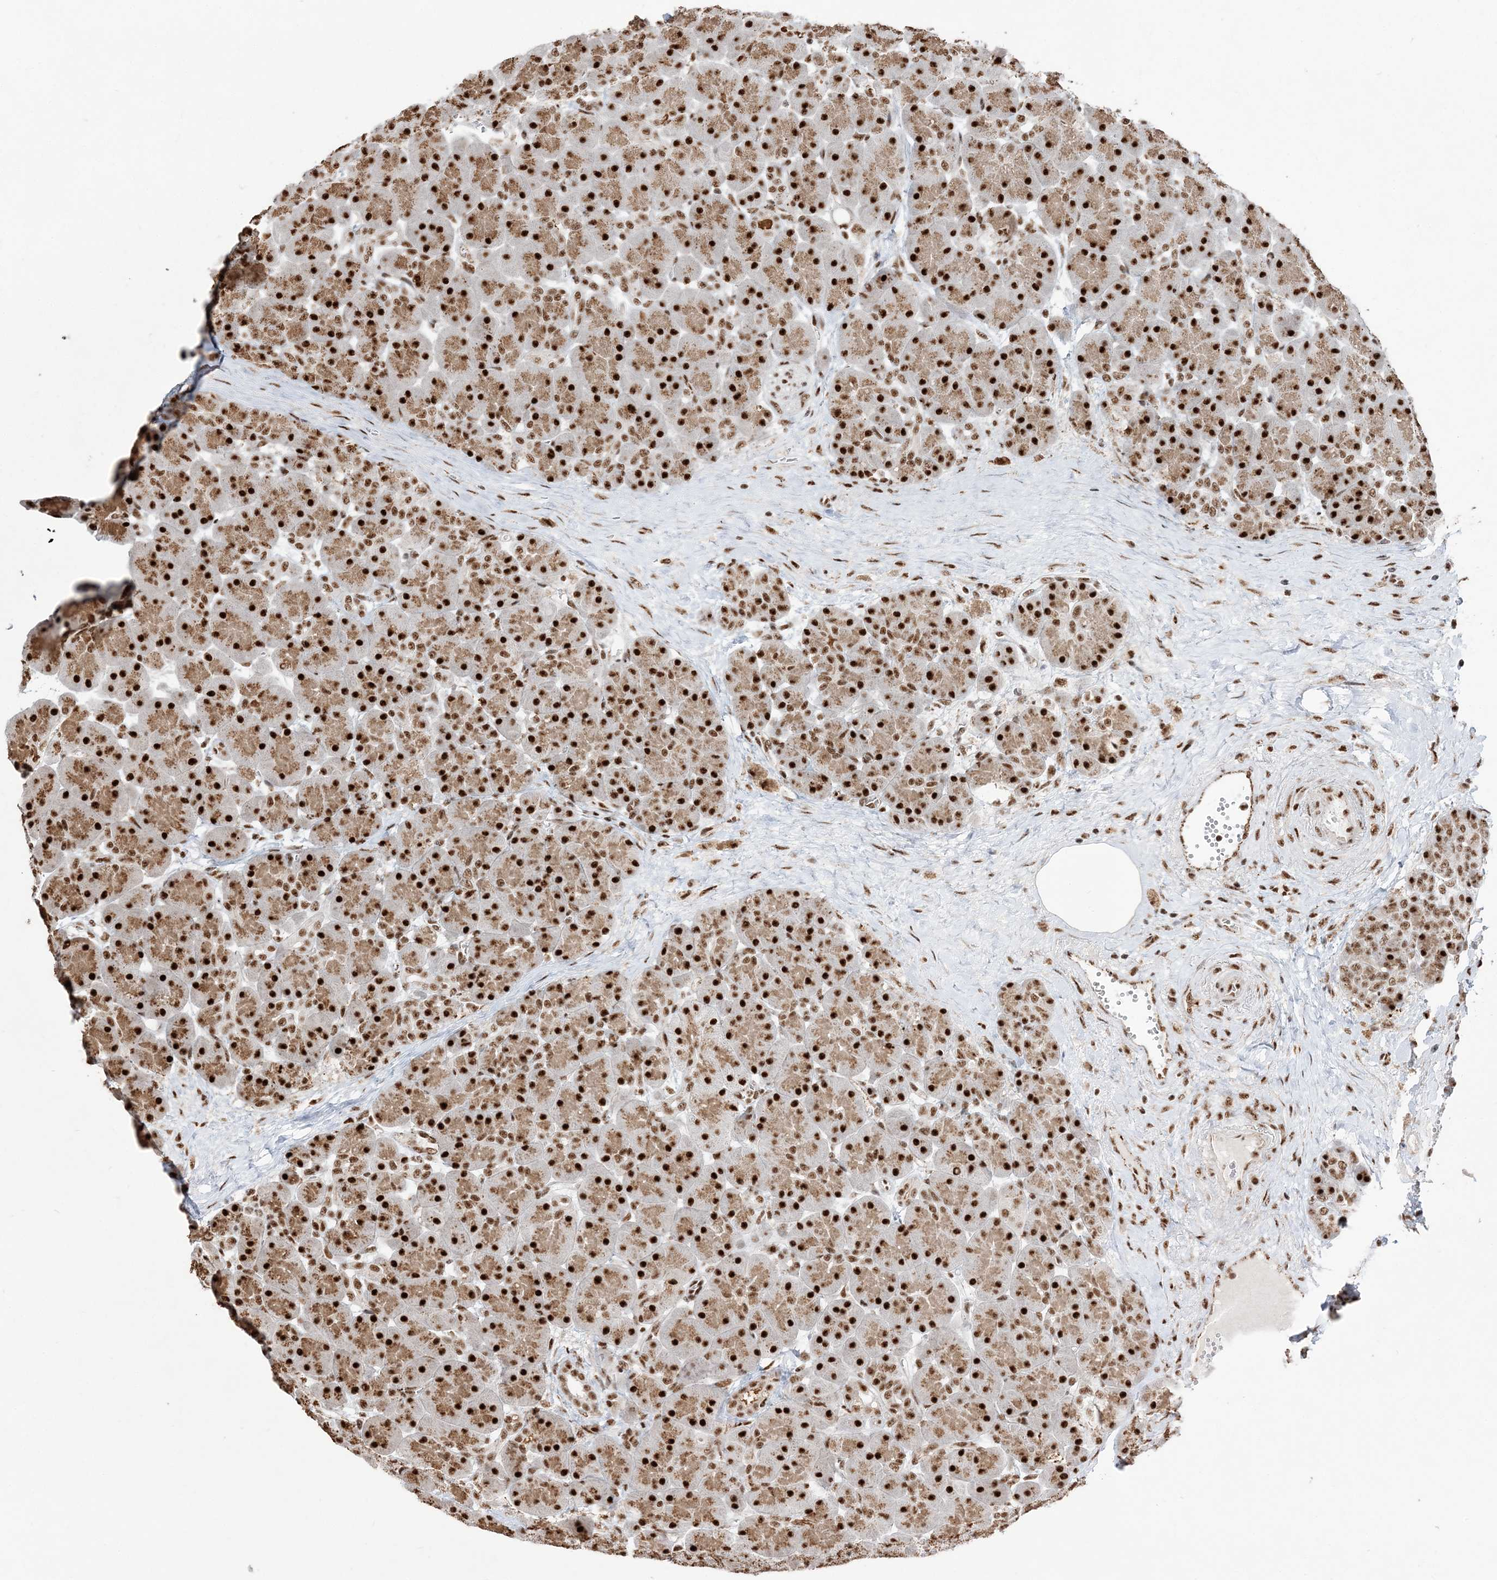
{"staining": {"intensity": "strong", "quantity": ">75%", "location": "cytoplasmic/membranous,nuclear"}, "tissue": "pancreas", "cell_type": "Exocrine glandular cells", "image_type": "normal", "snomed": [{"axis": "morphology", "description": "Normal tissue, NOS"}, {"axis": "topography", "description": "Pancreas"}], "caption": "Immunohistochemistry staining of normal pancreas, which displays high levels of strong cytoplasmic/membranous,nuclear expression in about >75% of exocrine glandular cells indicating strong cytoplasmic/membranous,nuclear protein expression. The staining was performed using DAB (3,3'-diaminobenzidine) (brown) for protein detection and nuclei were counterstained in hematoxylin (blue).", "gene": "RBM17", "patient": {"sex": "male", "age": 66}}